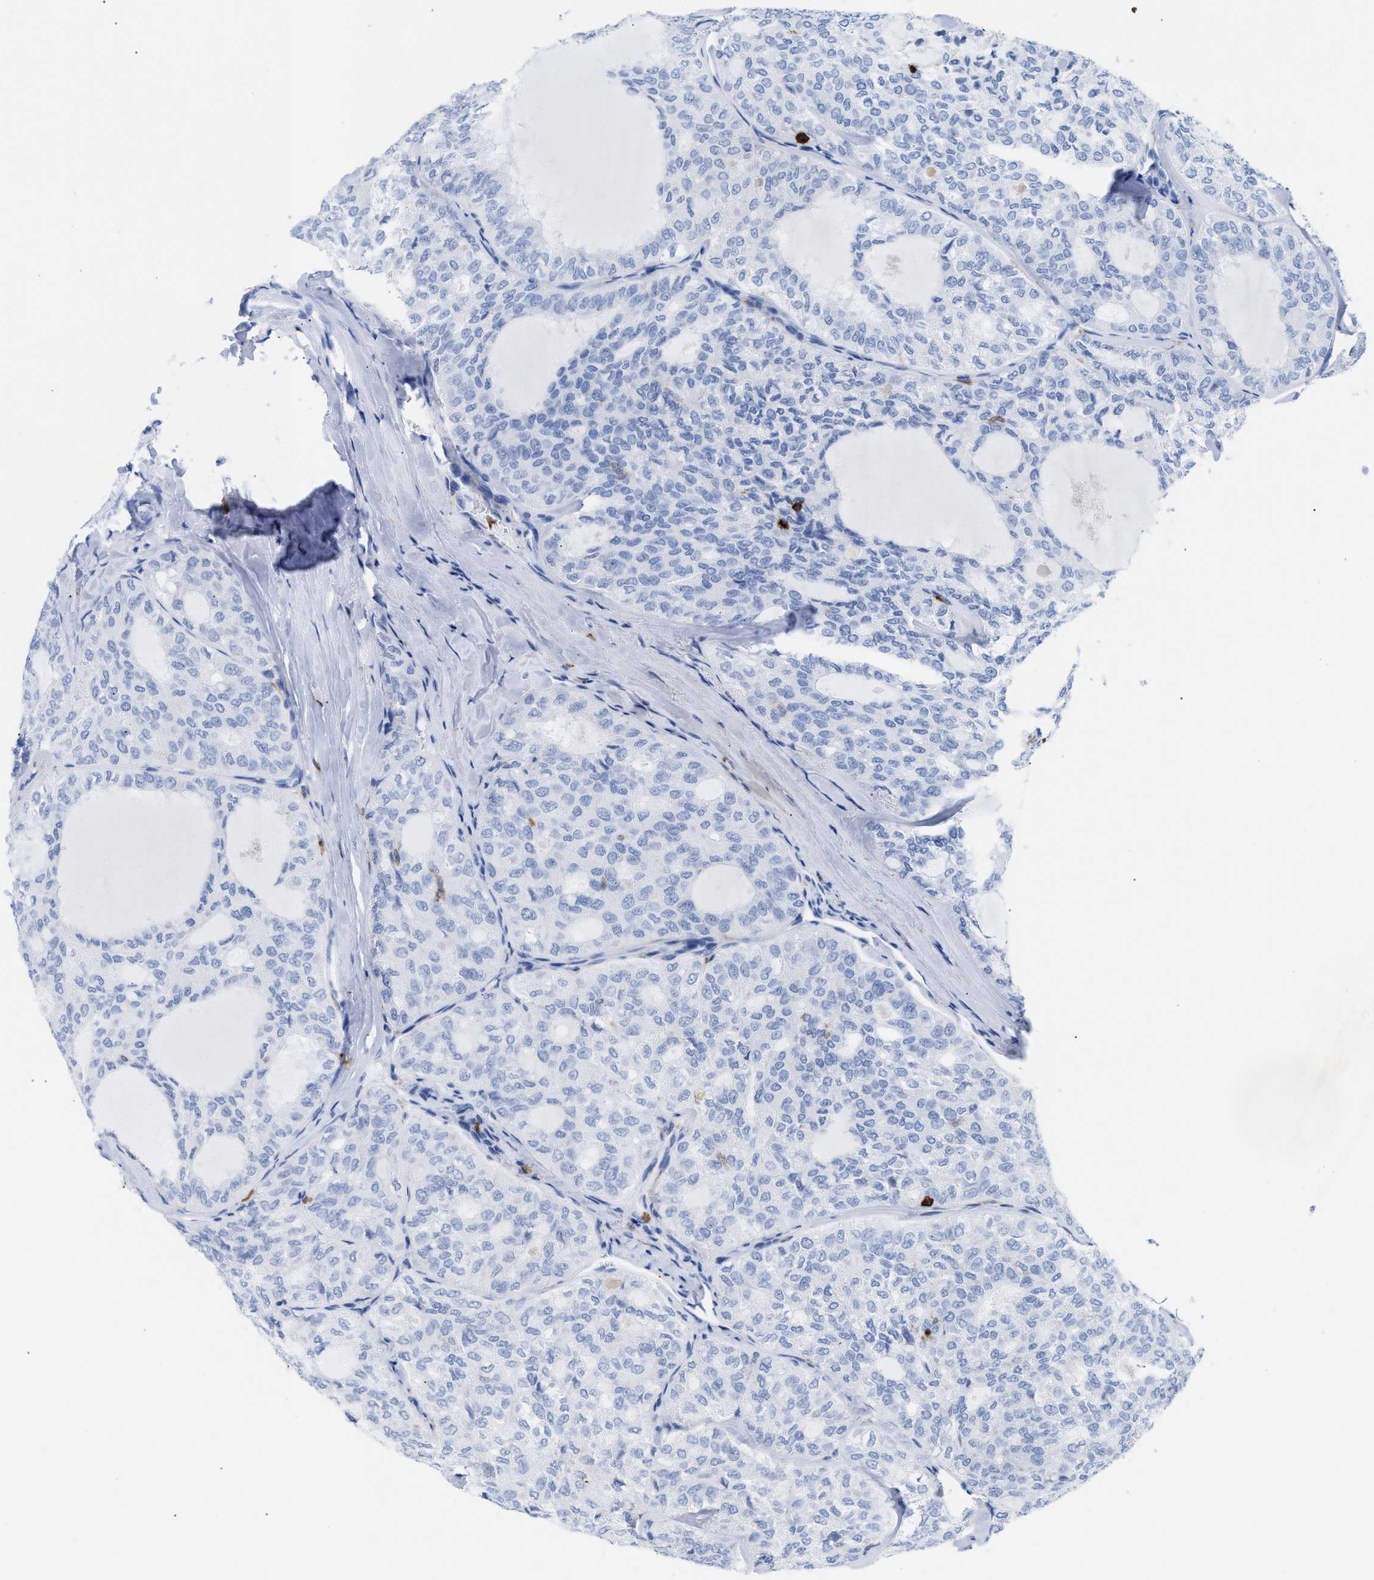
{"staining": {"intensity": "negative", "quantity": "none", "location": "none"}, "tissue": "thyroid cancer", "cell_type": "Tumor cells", "image_type": "cancer", "snomed": [{"axis": "morphology", "description": "Follicular adenoma carcinoma, NOS"}, {"axis": "topography", "description": "Thyroid gland"}], "caption": "Immunohistochemistry (IHC) of human thyroid cancer reveals no expression in tumor cells. Nuclei are stained in blue.", "gene": "LCP1", "patient": {"sex": "male", "age": 75}}